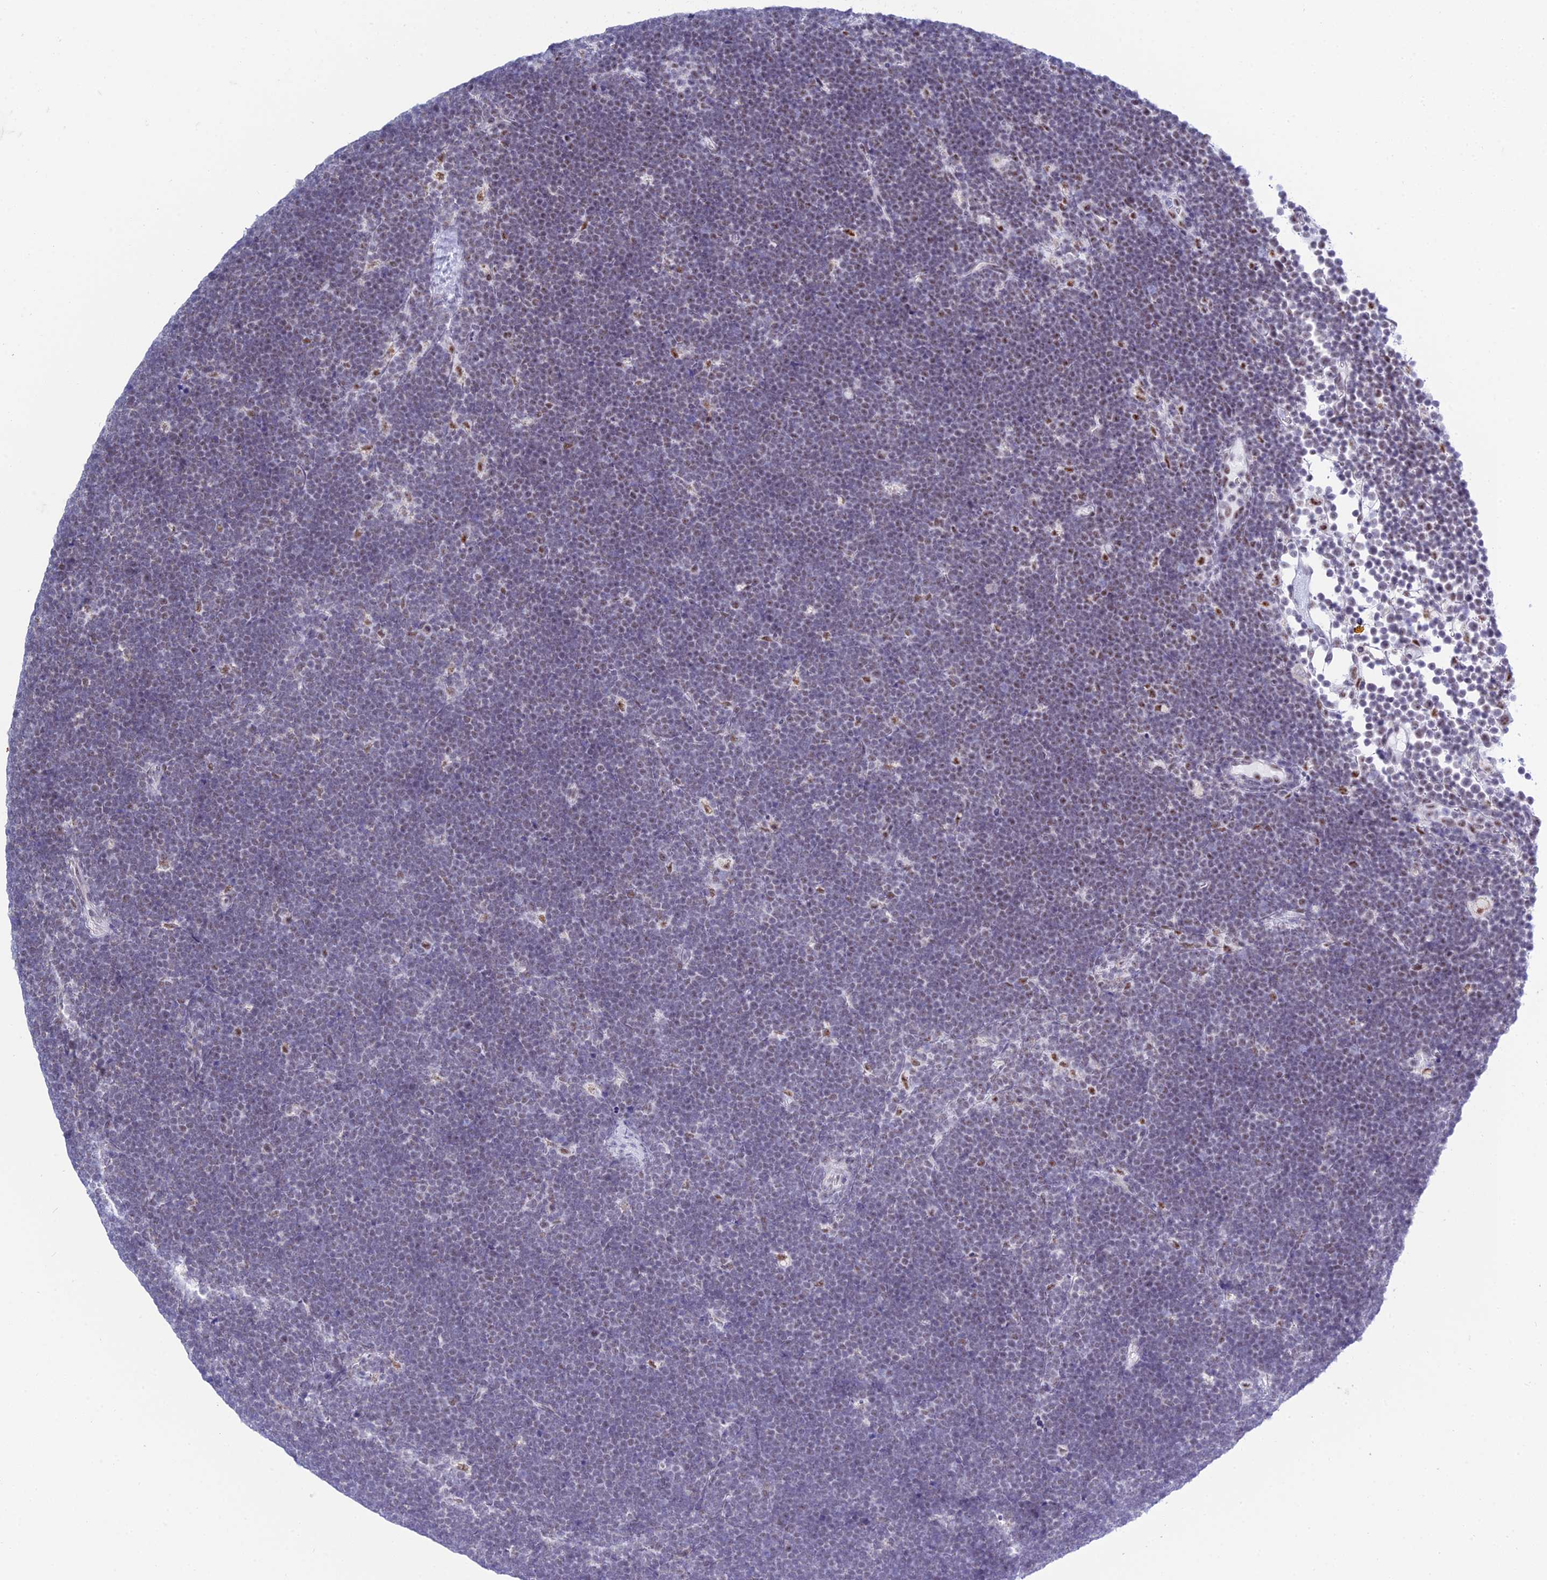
{"staining": {"intensity": "negative", "quantity": "none", "location": "none"}, "tissue": "lymphoma", "cell_type": "Tumor cells", "image_type": "cancer", "snomed": [{"axis": "morphology", "description": "Malignant lymphoma, non-Hodgkin's type, High grade"}, {"axis": "topography", "description": "Lymph node"}], "caption": "Immunohistochemistry (IHC) photomicrograph of human lymphoma stained for a protein (brown), which reveals no expression in tumor cells.", "gene": "KLF14", "patient": {"sex": "male", "age": 13}}